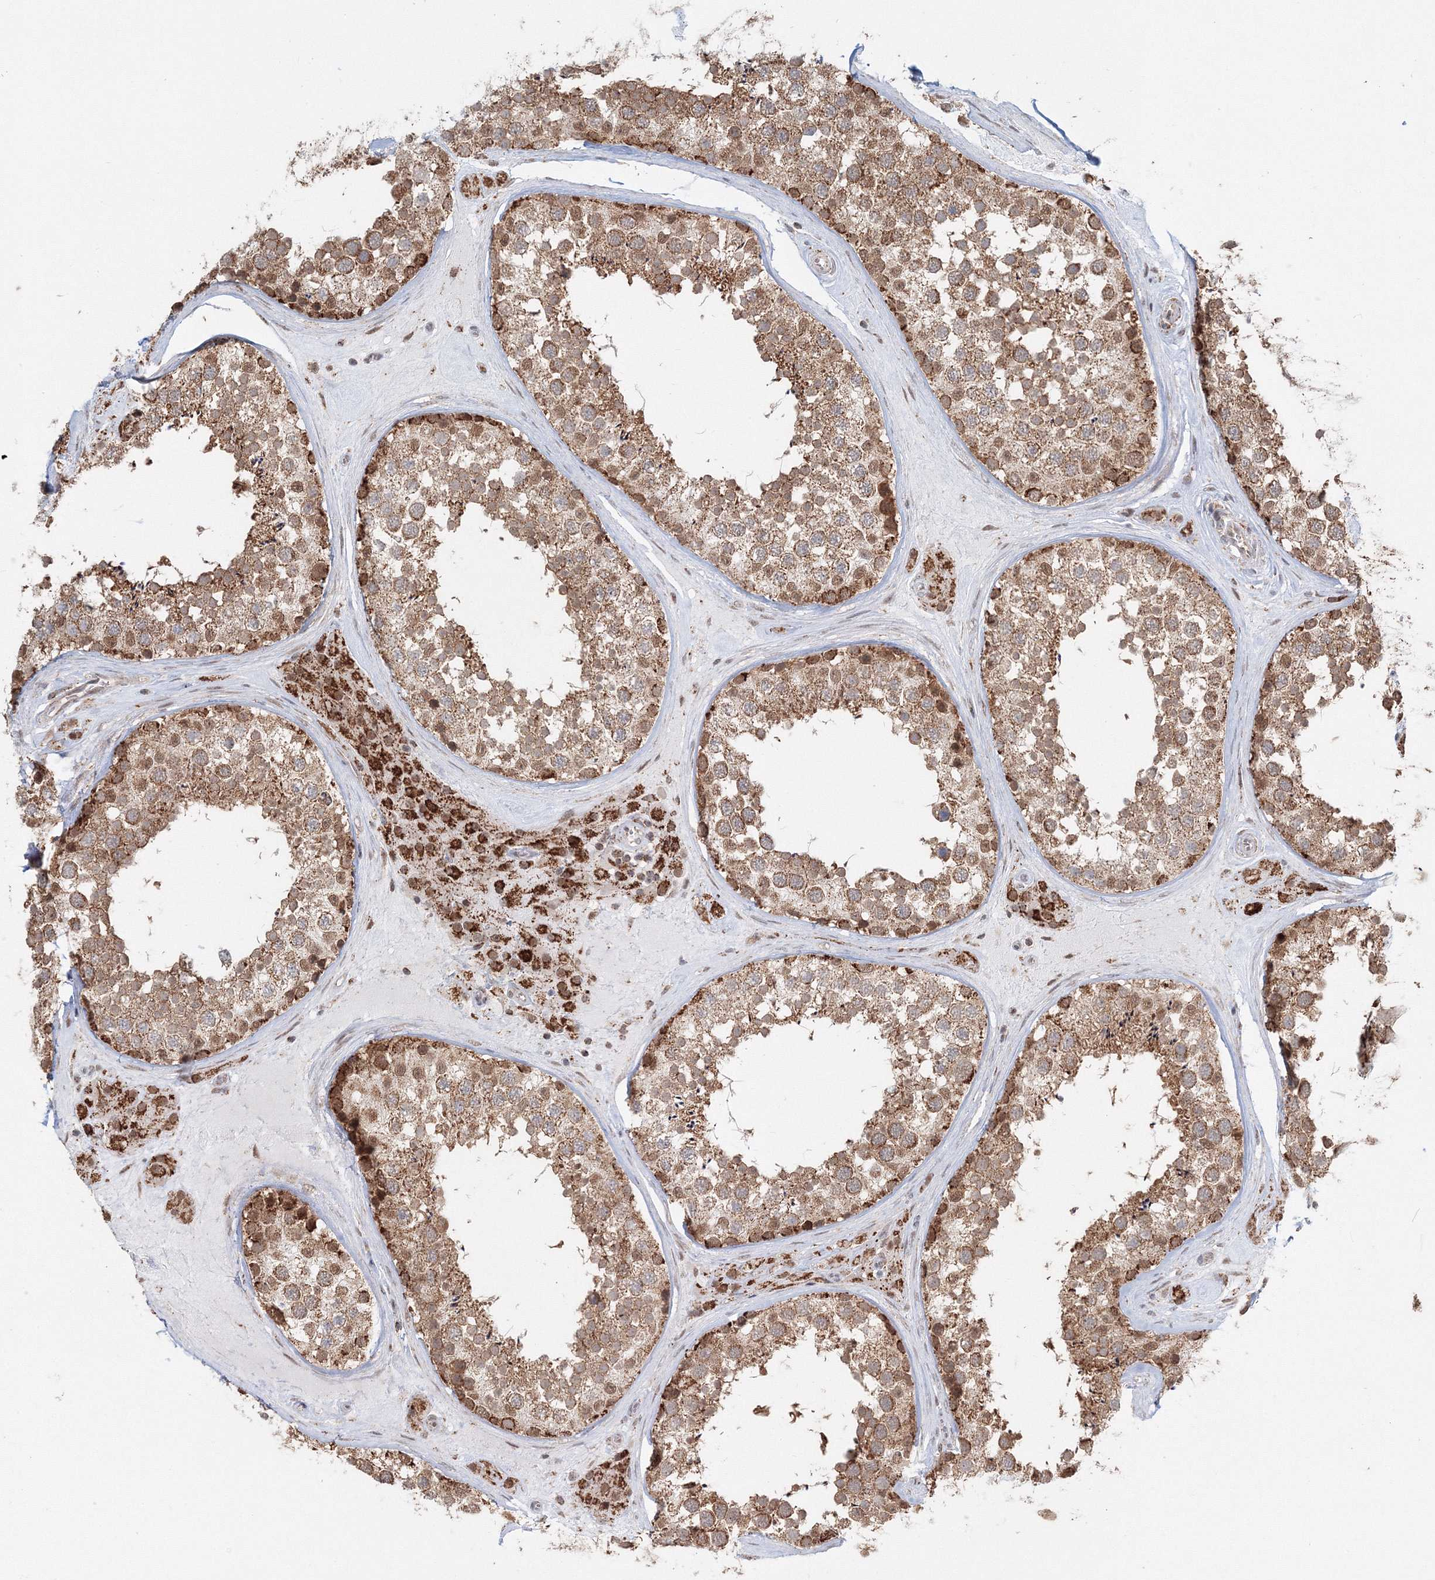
{"staining": {"intensity": "strong", "quantity": ">75%", "location": "cytoplasmic/membranous"}, "tissue": "testis", "cell_type": "Cells in seminiferous ducts", "image_type": "normal", "snomed": [{"axis": "morphology", "description": "Normal tissue, NOS"}, {"axis": "topography", "description": "Testis"}], "caption": "A brown stain labels strong cytoplasmic/membranous expression of a protein in cells in seminiferous ducts of unremarkable testis.", "gene": "PSMD6", "patient": {"sex": "male", "age": 46}}